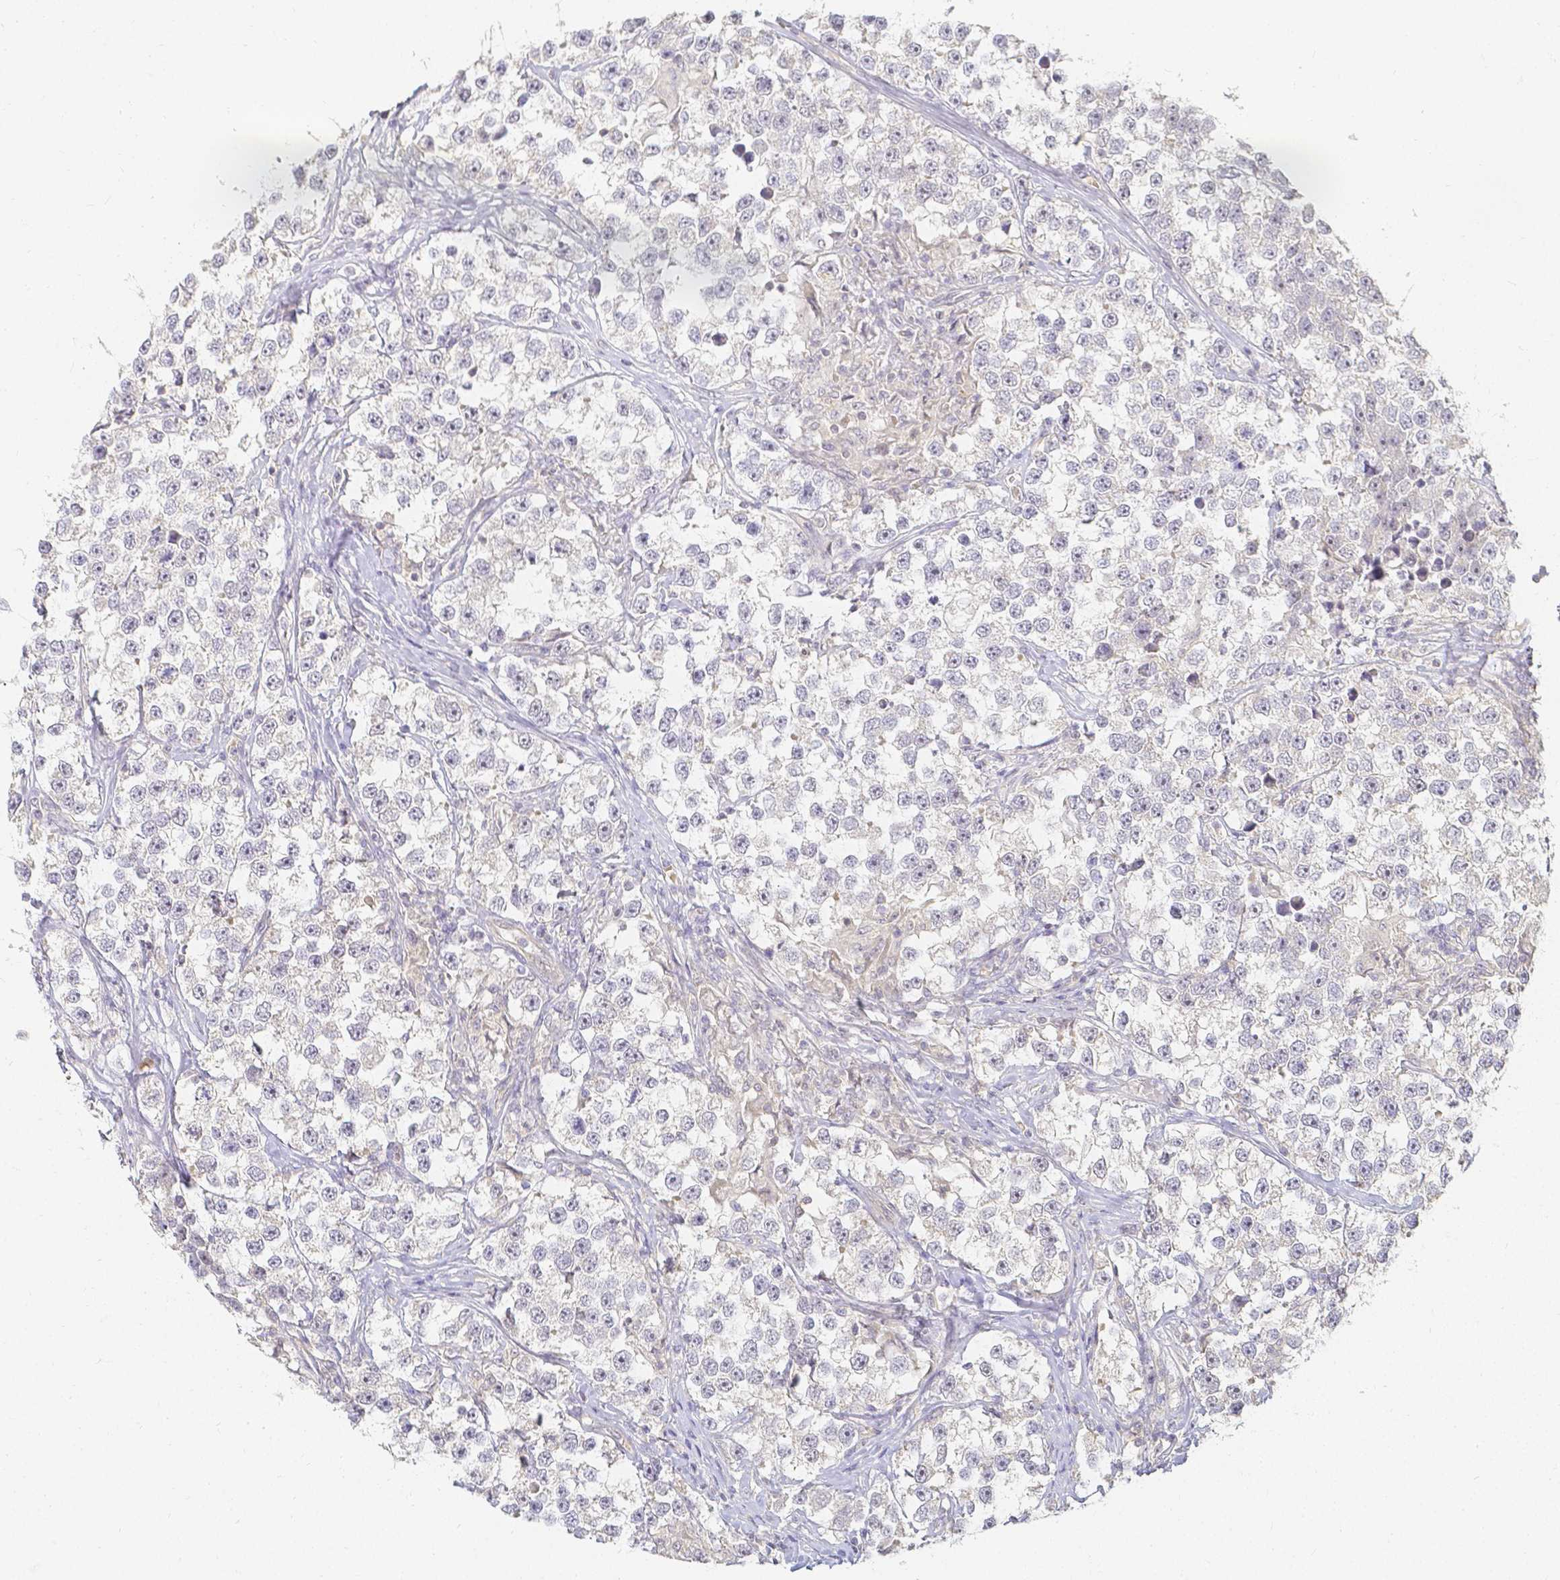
{"staining": {"intensity": "negative", "quantity": "none", "location": "none"}, "tissue": "testis cancer", "cell_type": "Tumor cells", "image_type": "cancer", "snomed": [{"axis": "morphology", "description": "Seminoma, NOS"}, {"axis": "topography", "description": "Testis"}], "caption": "IHC histopathology image of neoplastic tissue: testis cancer stained with DAB shows no significant protein staining in tumor cells. The staining was performed using DAB (3,3'-diaminobenzidine) to visualize the protein expression in brown, while the nuclei were stained in blue with hematoxylin (Magnification: 20x).", "gene": "KCNH1", "patient": {"sex": "male", "age": 46}}